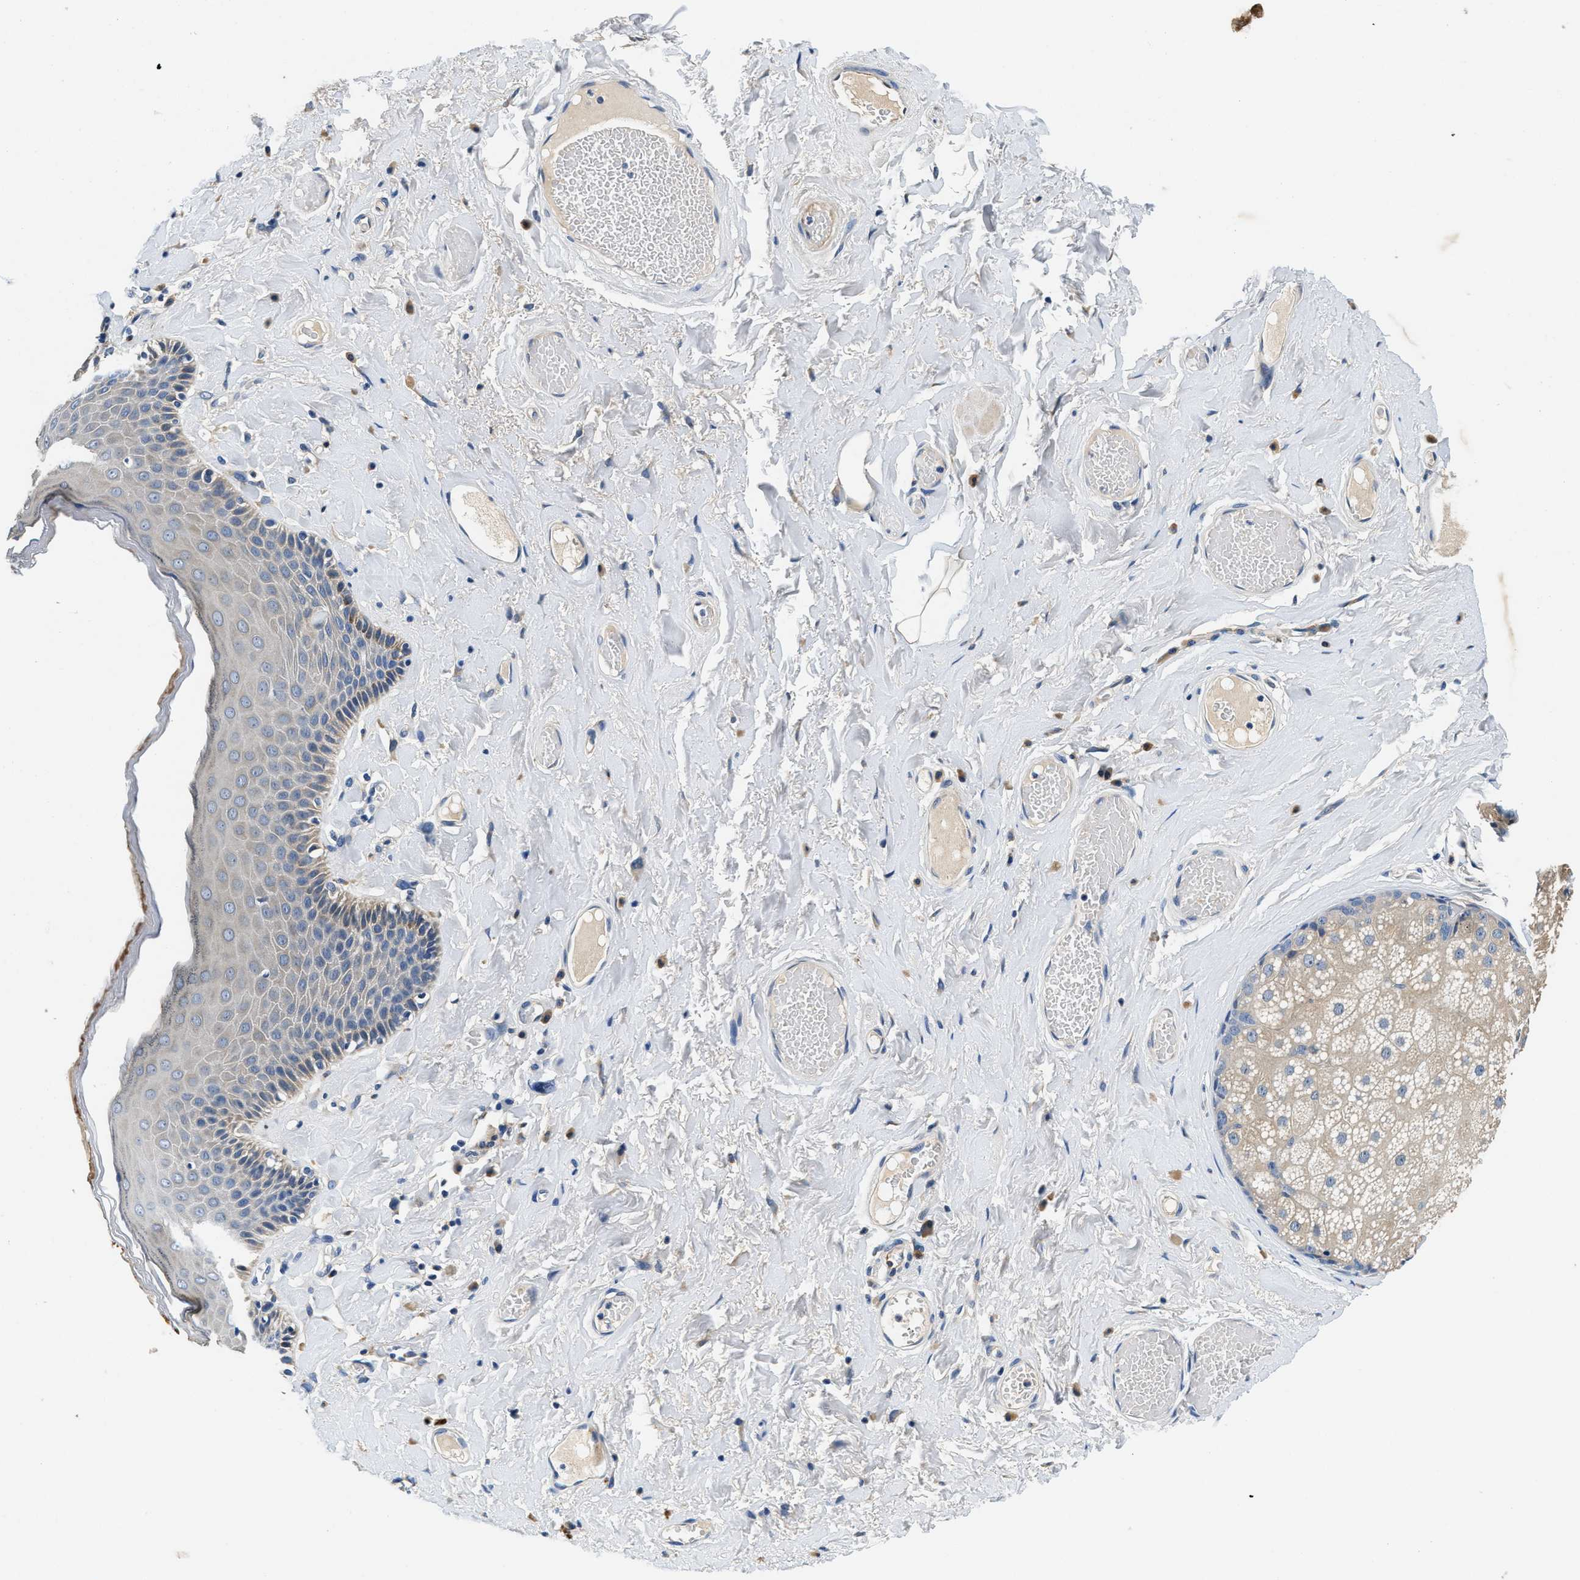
{"staining": {"intensity": "weak", "quantity": "<25%", "location": "cytoplasmic/membranous"}, "tissue": "skin", "cell_type": "Epidermal cells", "image_type": "normal", "snomed": [{"axis": "morphology", "description": "Normal tissue, NOS"}, {"axis": "topography", "description": "Anal"}], "caption": "Immunohistochemistry (IHC) of unremarkable skin exhibits no positivity in epidermal cells. Brightfield microscopy of immunohistochemistry stained with DAB (brown) and hematoxylin (blue), captured at high magnification.", "gene": "ALDH3A2", "patient": {"sex": "male", "age": 69}}